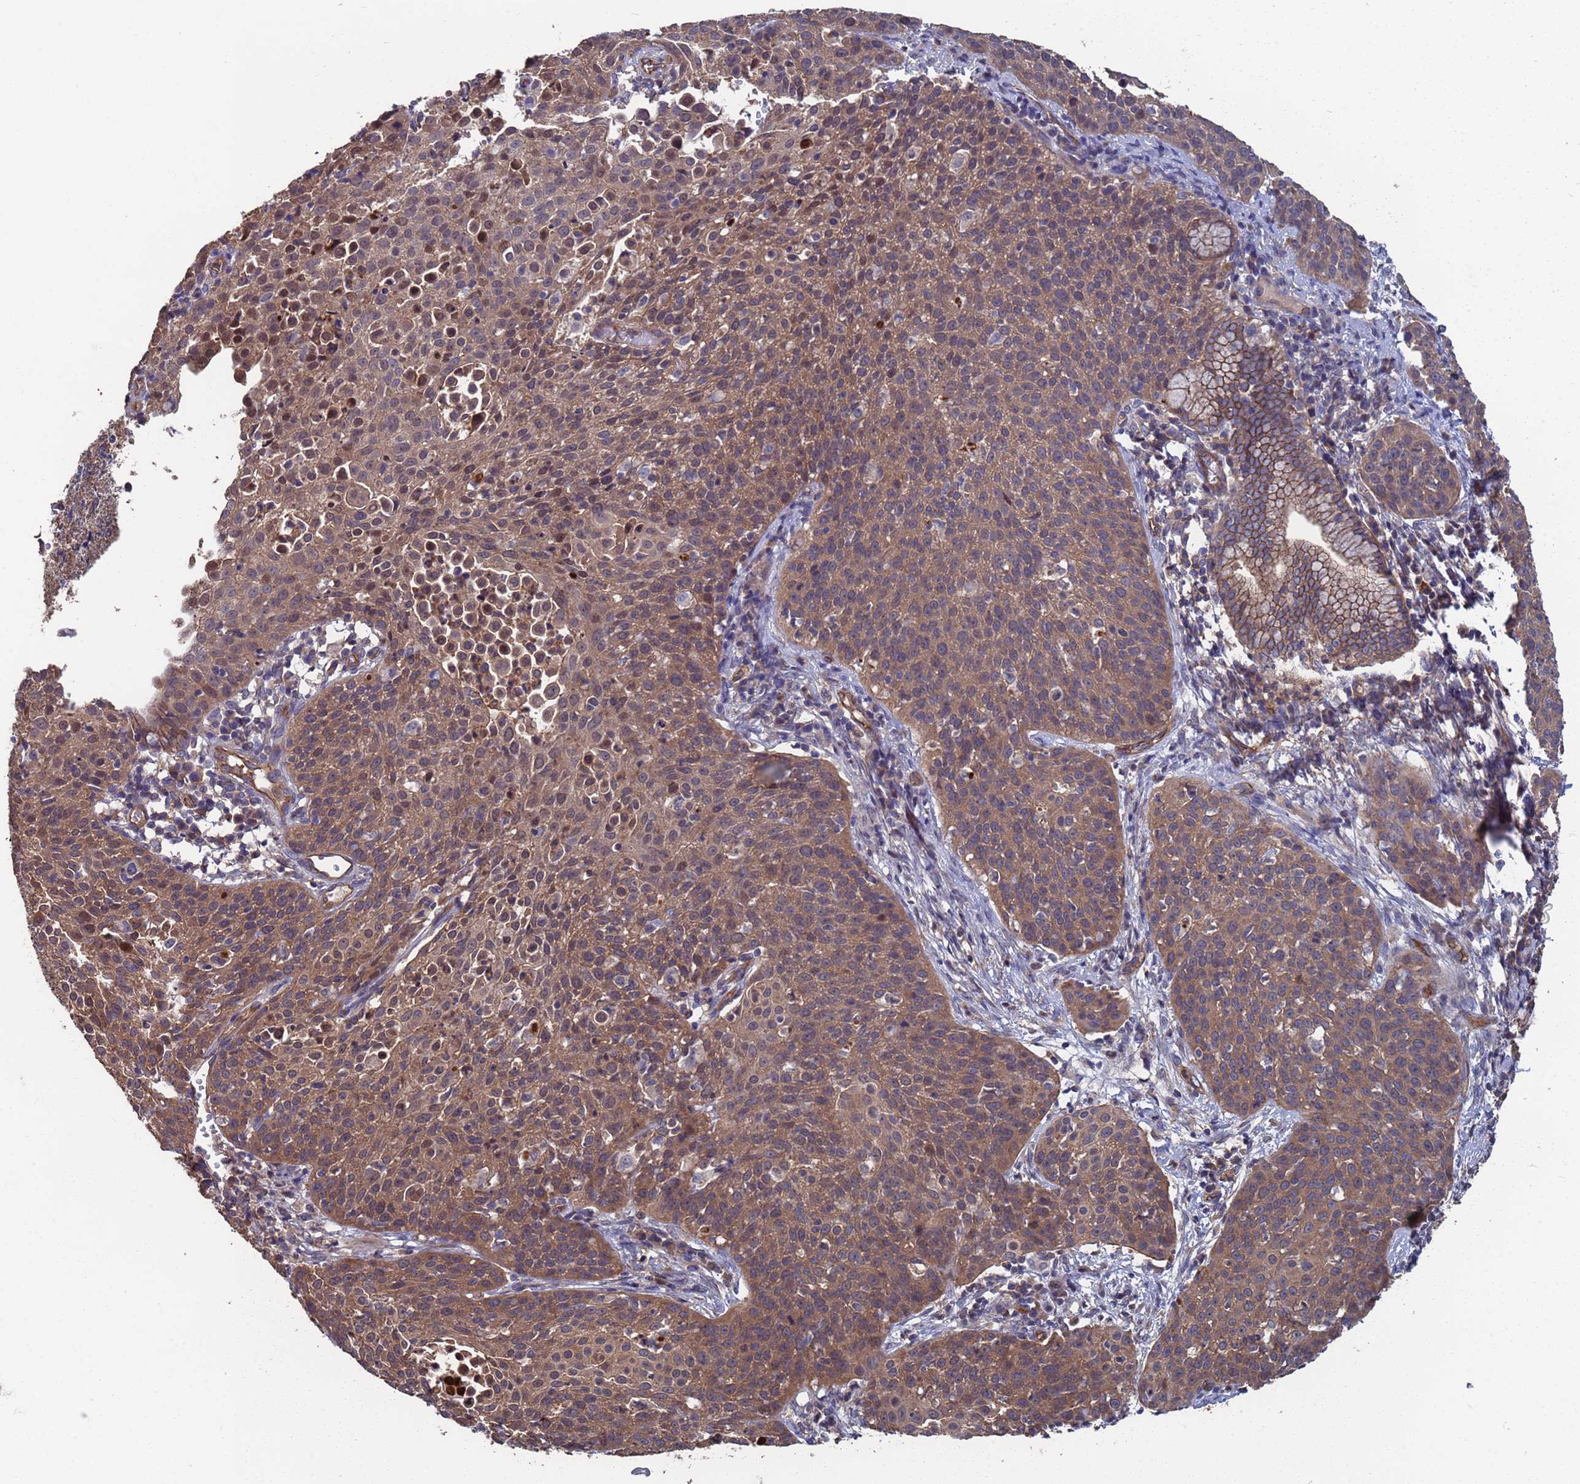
{"staining": {"intensity": "moderate", "quantity": ">75%", "location": "cytoplasmic/membranous"}, "tissue": "cervical cancer", "cell_type": "Tumor cells", "image_type": "cancer", "snomed": [{"axis": "morphology", "description": "Squamous cell carcinoma, NOS"}, {"axis": "topography", "description": "Cervix"}], "caption": "A brown stain shows moderate cytoplasmic/membranous positivity of a protein in squamous cell carcinoma (cervical) tumor cells.", "gene": "NDUFAF6", "patient": {"sex": "female", "age": 38}}